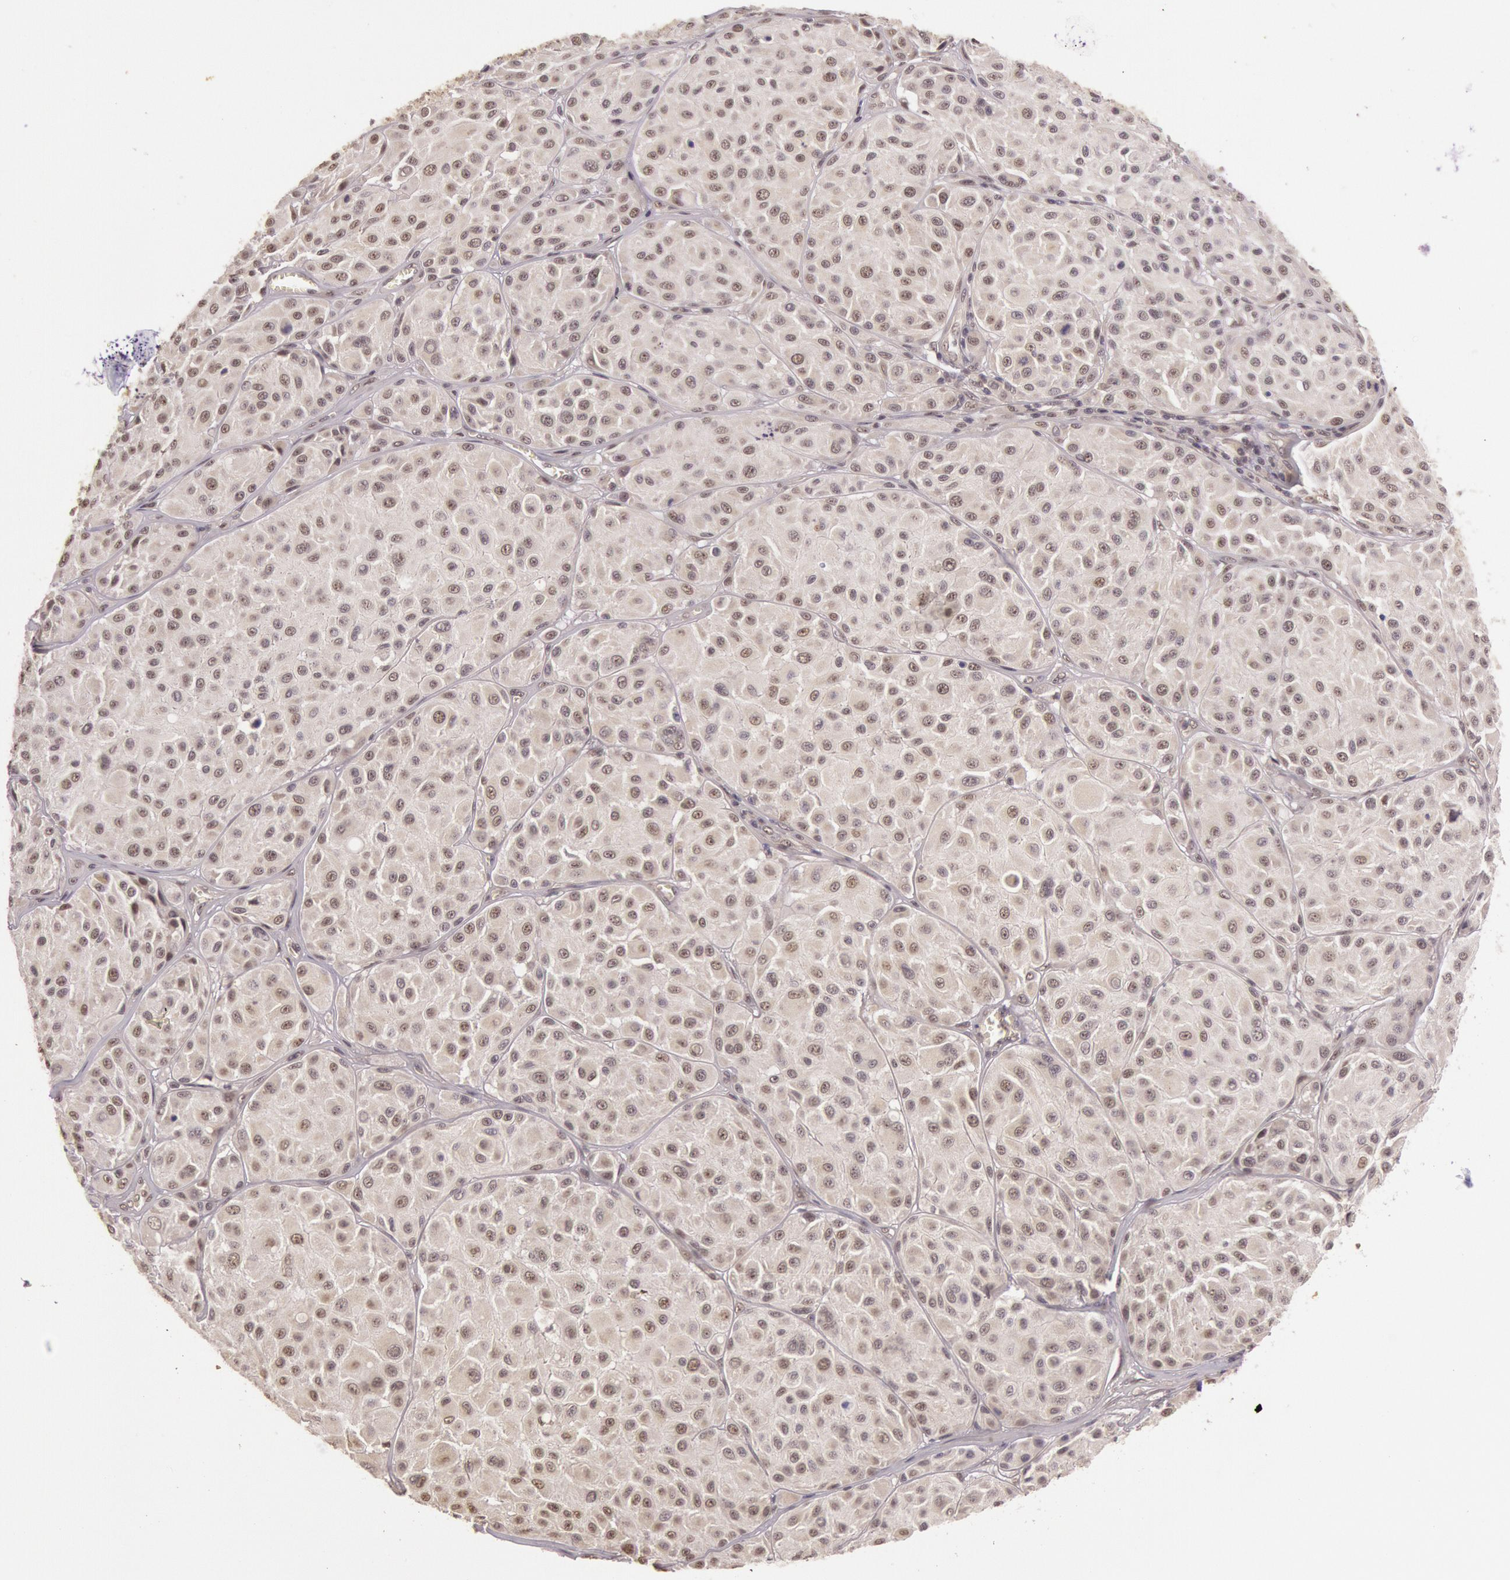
{"staining": {"intensity": "negative", "quantity": "none", "location": "none"}, "tissue": "melanoma", "cell_type": "Tumor cells", "image_type": "cancer", "snomed": [{"axis": "morphology", "description": "Malignant melanoma, NOS"}, {"axis": "topography", "description": "Skin"}], "caption": "Immunohistochemical staining of malignant melanoma displays no significant expression in tumor cells.", "gene": "RTL10", "patient": {"sex": "male", "age": 36}}